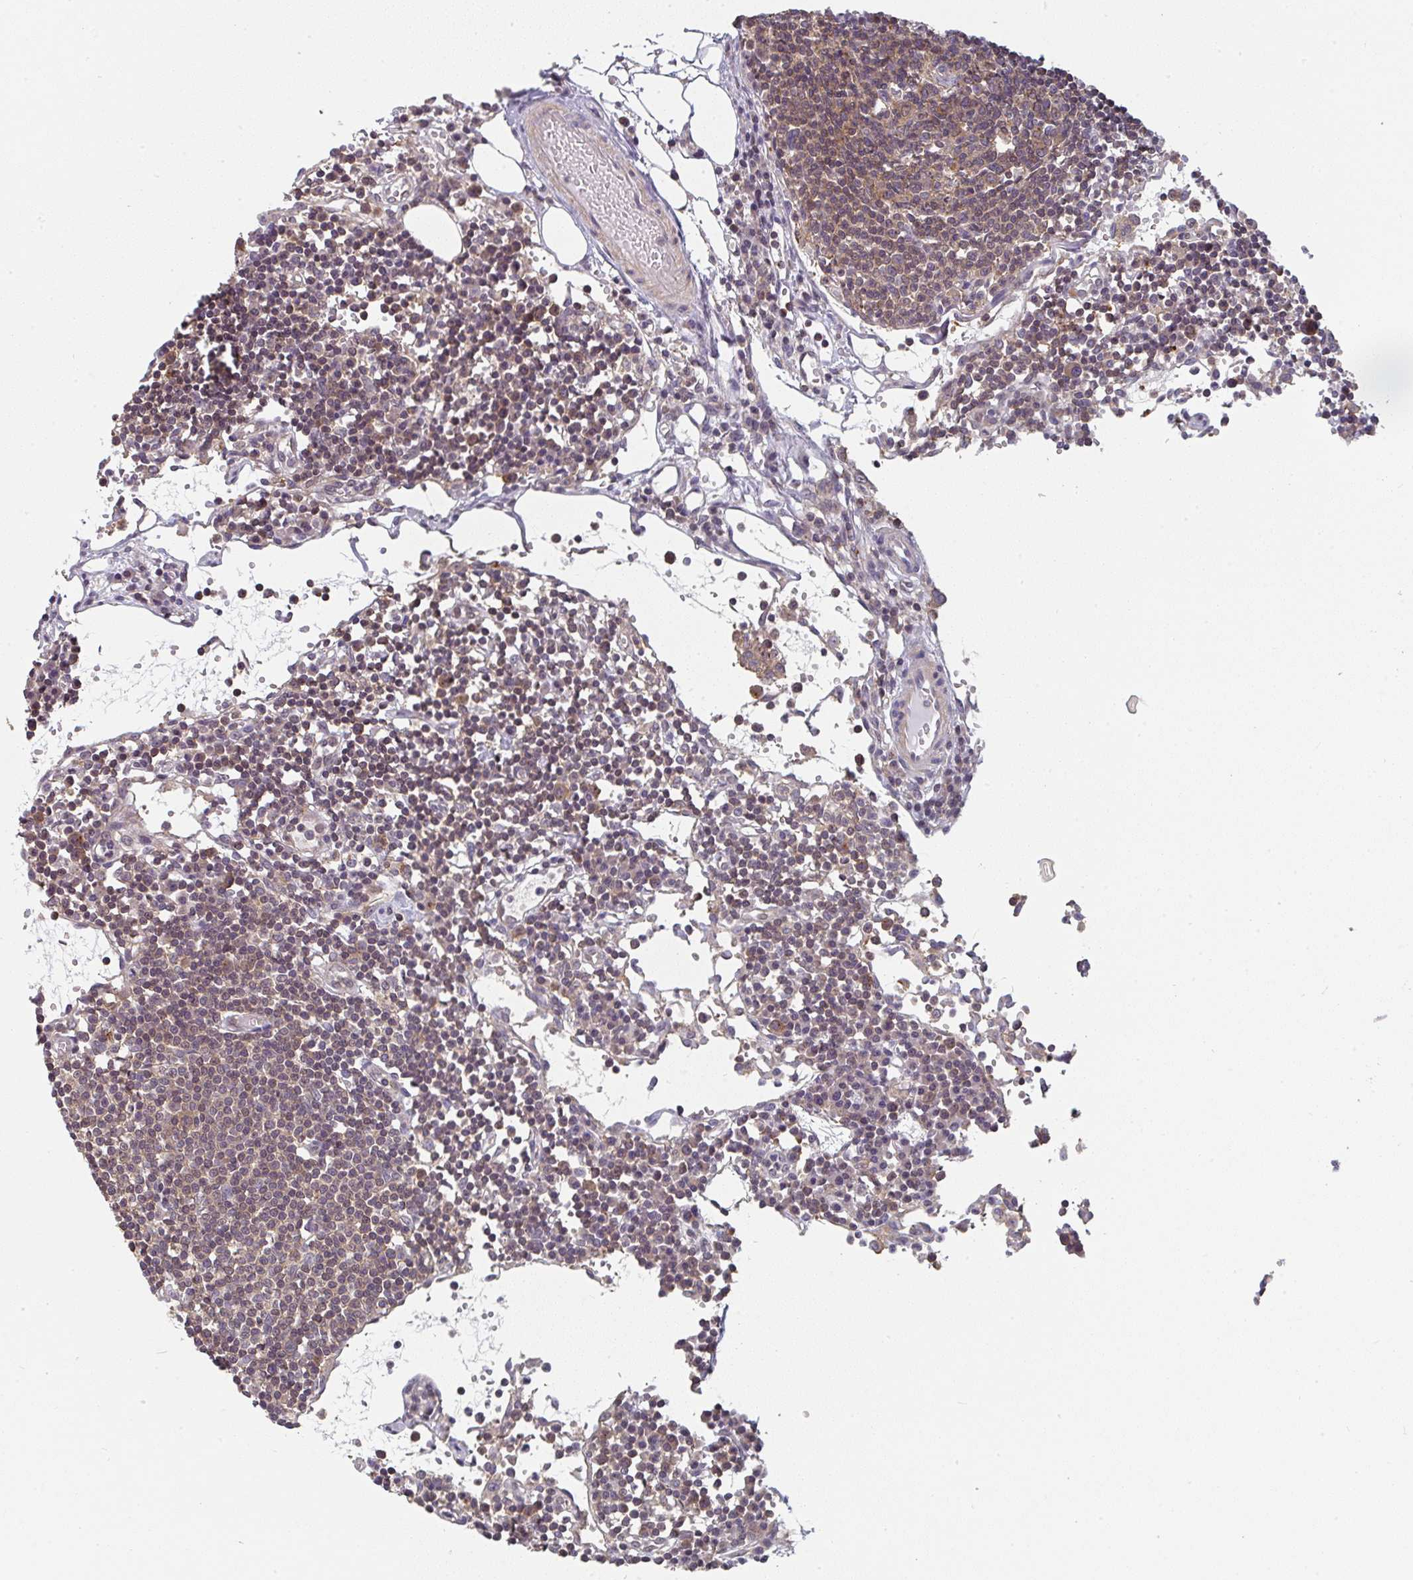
{"staining": {"intensity": "weak", "quantity": "25%-75%", "location": "cytoplasmic/membranous"}, "tissue": "lymph node", "cell_type": "Germinal center cells", "image_type": "normal", "snomed": [{"axis": "morphology", "description": "Normal tissue, NOS"}, {"axis": "topography", "description": "Lymph node"}], "caption": "Immunohistochemical staining of benign lymph node demonstrates 25%-75% levels of weak cytoplasmic/membranous protein expression in about 25%-75% of germinal center cells. (DAB IHC with brightfield microscopy, high magnification).", "gene": "RANGRF", "patient": {"sex": "female", "age": 78}}